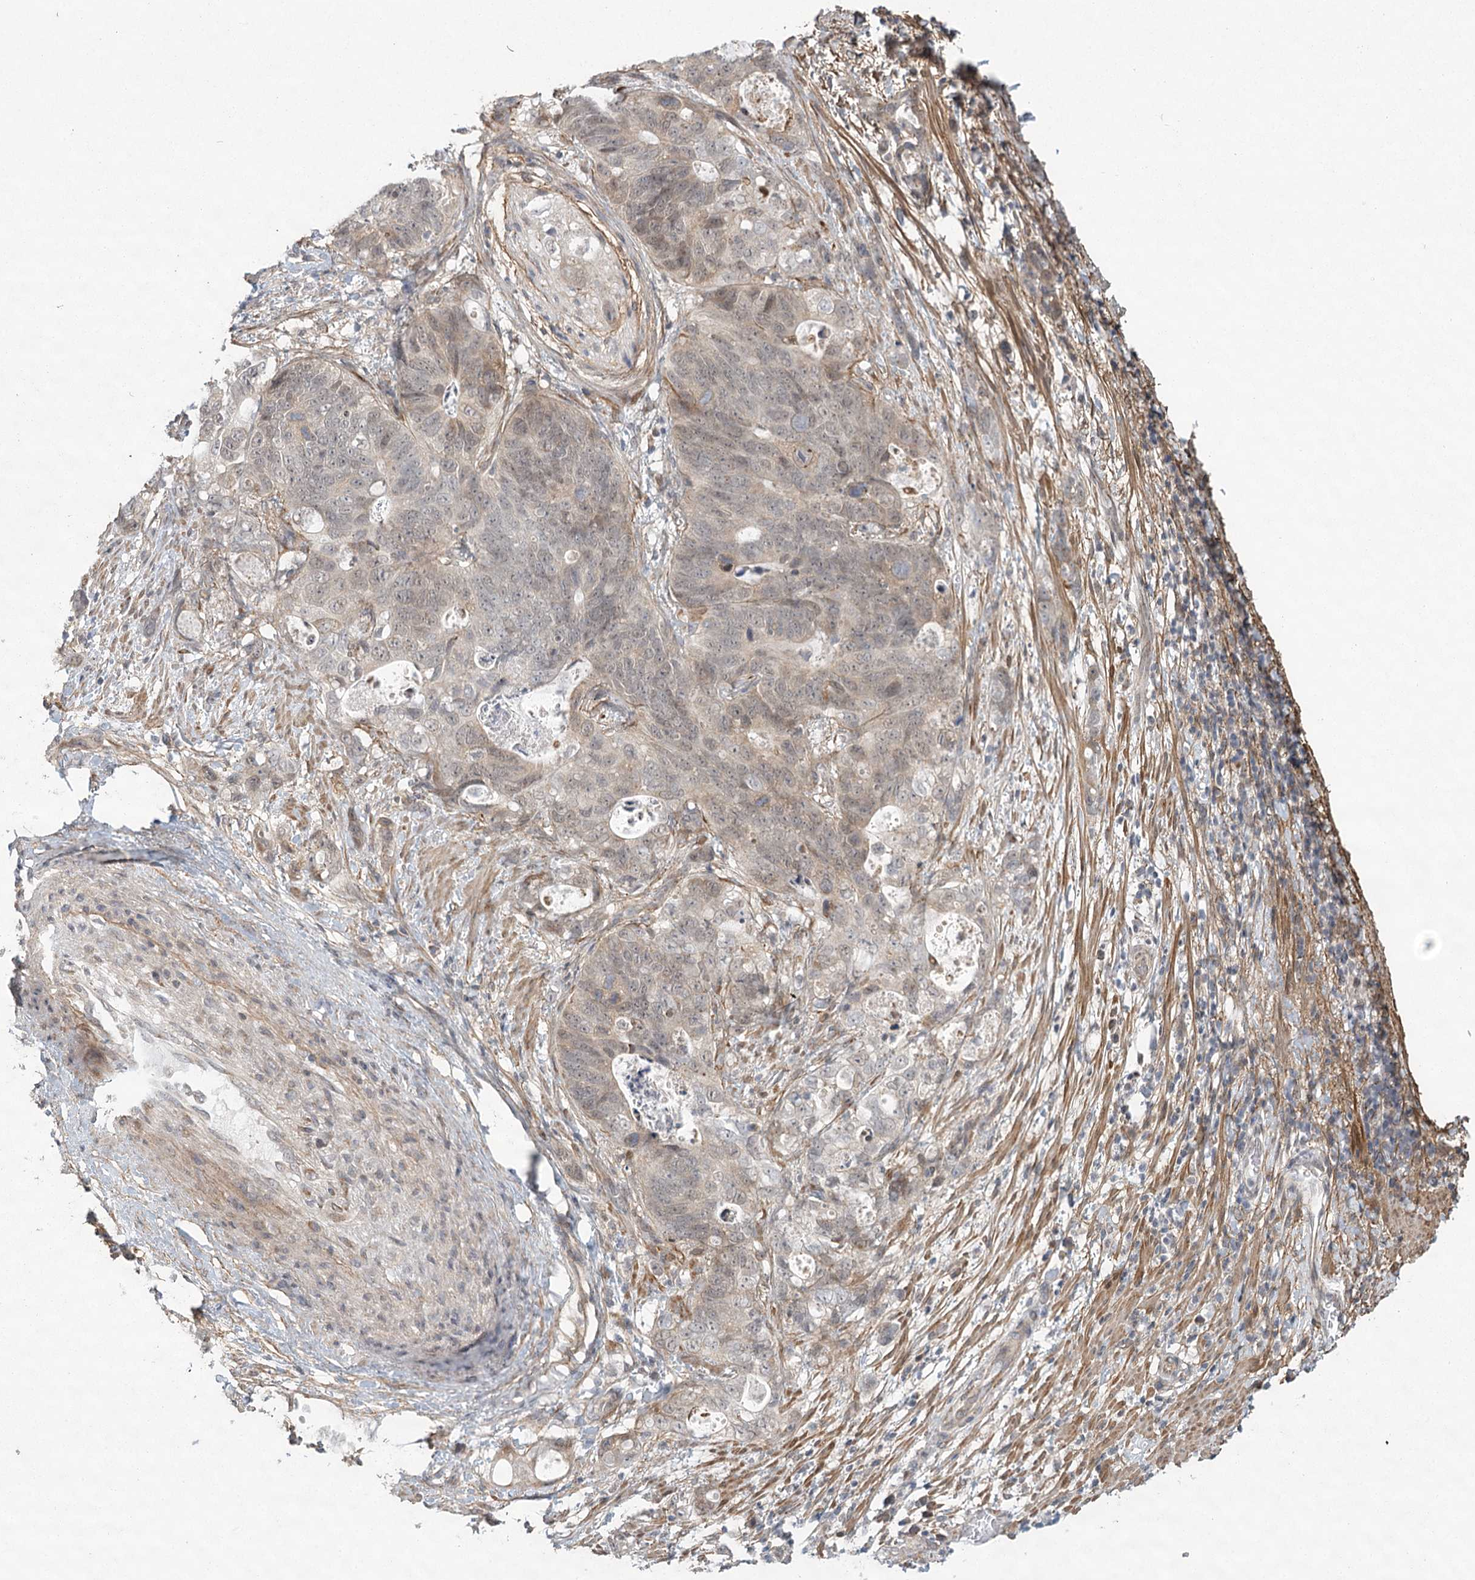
{"staining": {"intensity": "weak", "quantity": "<25%", "location": "cytoplasmic/membranous"}, "tissue": "stomach cancer", "cell_type": "Tumor cells", "image_type": "cancer", "snomed": [{"axis": "morphology", "description": "Normal tissue, NOS"}, {"axis": "morphology", "description": "Adenocarcinoma, NOS"}, {"axis": "topography", "description": "Stomach"}], "caption": "Immunohistochemical staining of stomach adenocarcinoma displays no significant positivity in tumor cells. The staining is performed using DAB brown chromogen with nuclei counter-stained in using hematoxylin.", "gene": "MED28", "patient": {"sex": "female", "age": 89}}